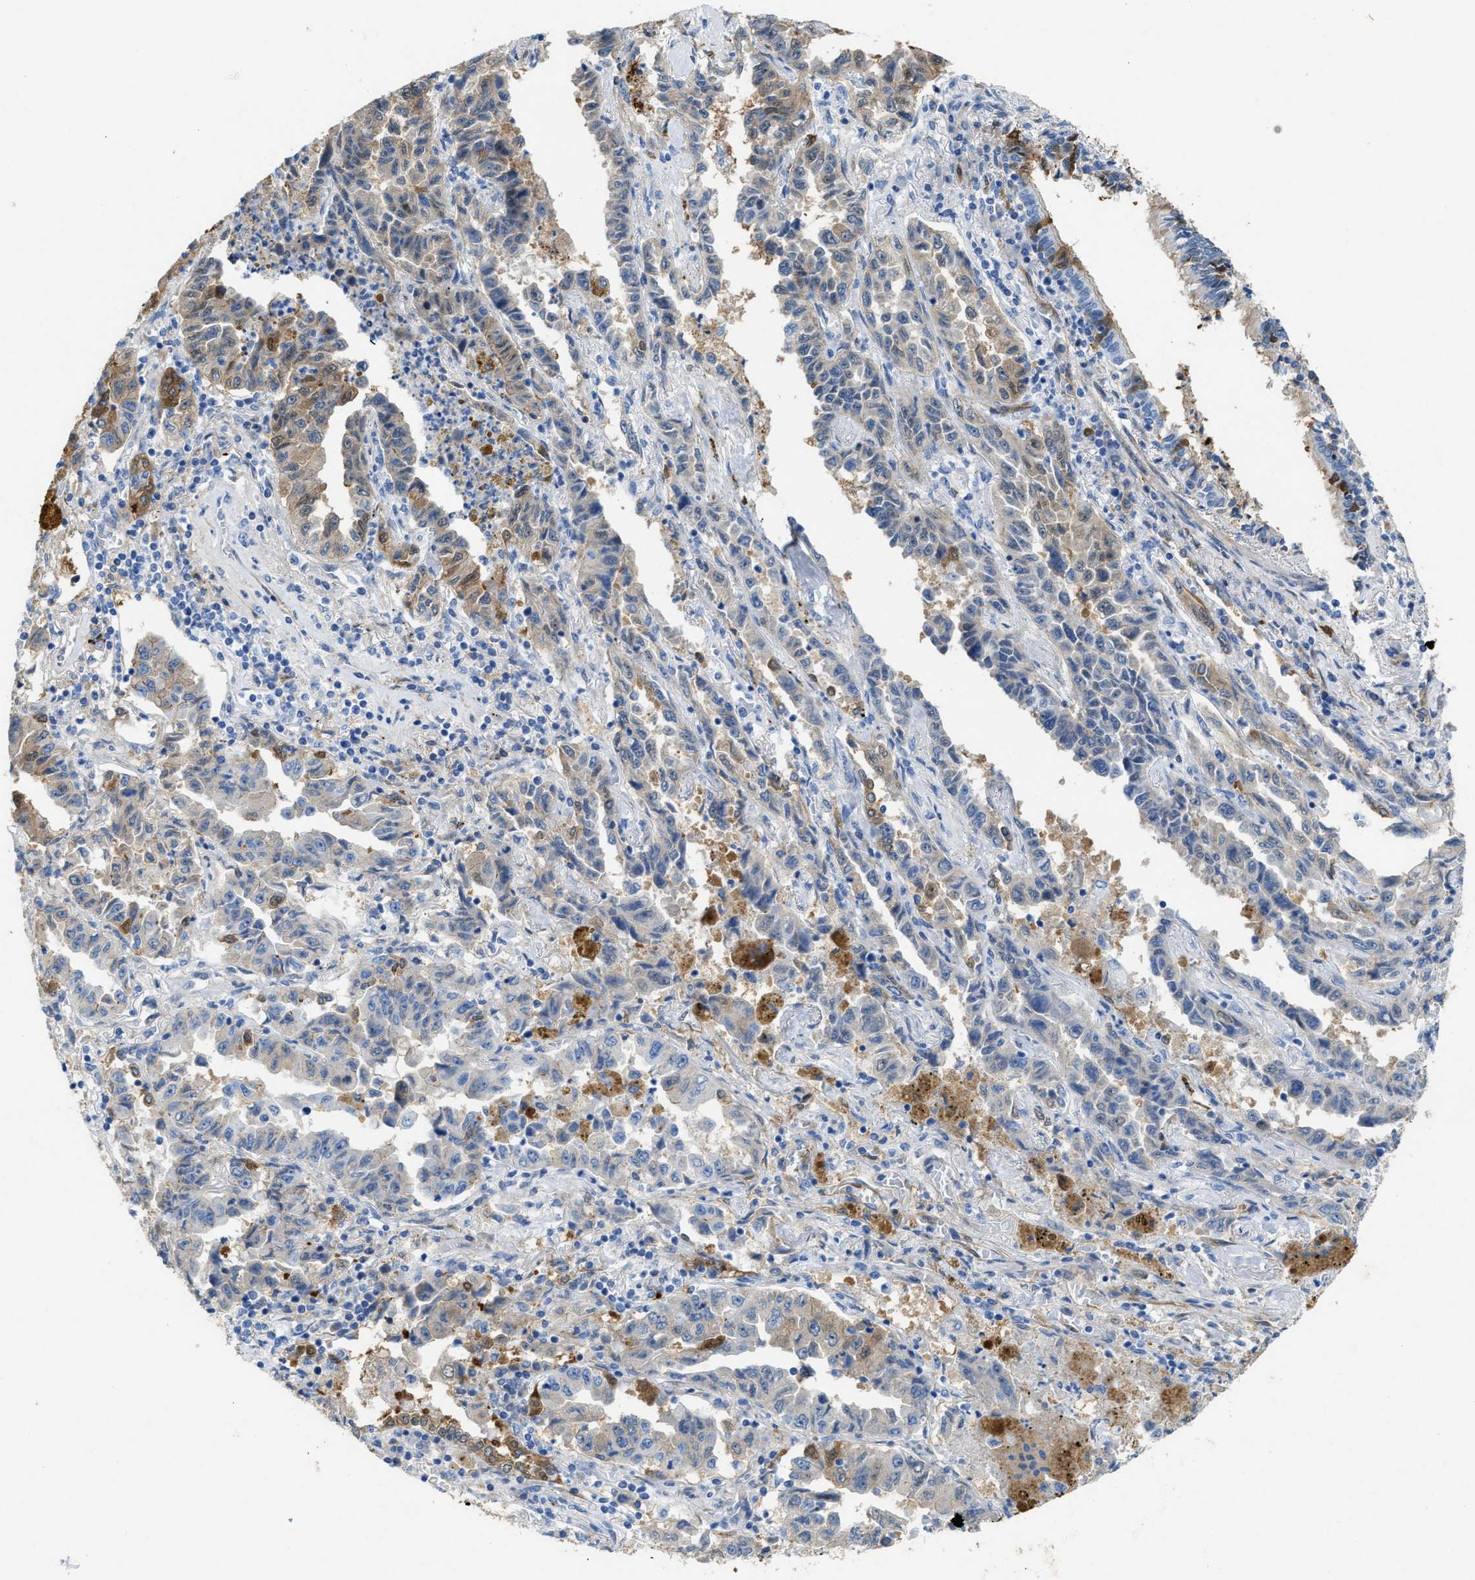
{"staining": {"intensity": "weak", "quantity": "<25%", "location": "cytoplasmic/membranous"}, "tissue": "lung cancer", "cell_type": "Tumor cells", "image_type": "cancer", "snomed": [{"axis": "morphology", "description": "Adenocarcinoma, NOS"}, {"axis": "topography", "description": "Lung"}], "caption": "DAB immunohistochemical staining of lung cancer demonstrates no significant staining in tumor cells. Brightfield microscopy of immunohistochemistry stained with DAB (brown) and hematoxylin (blue), captured at high magnification.", "gene": "ASS1", "patient": {"sex": "female", "age": 51}}